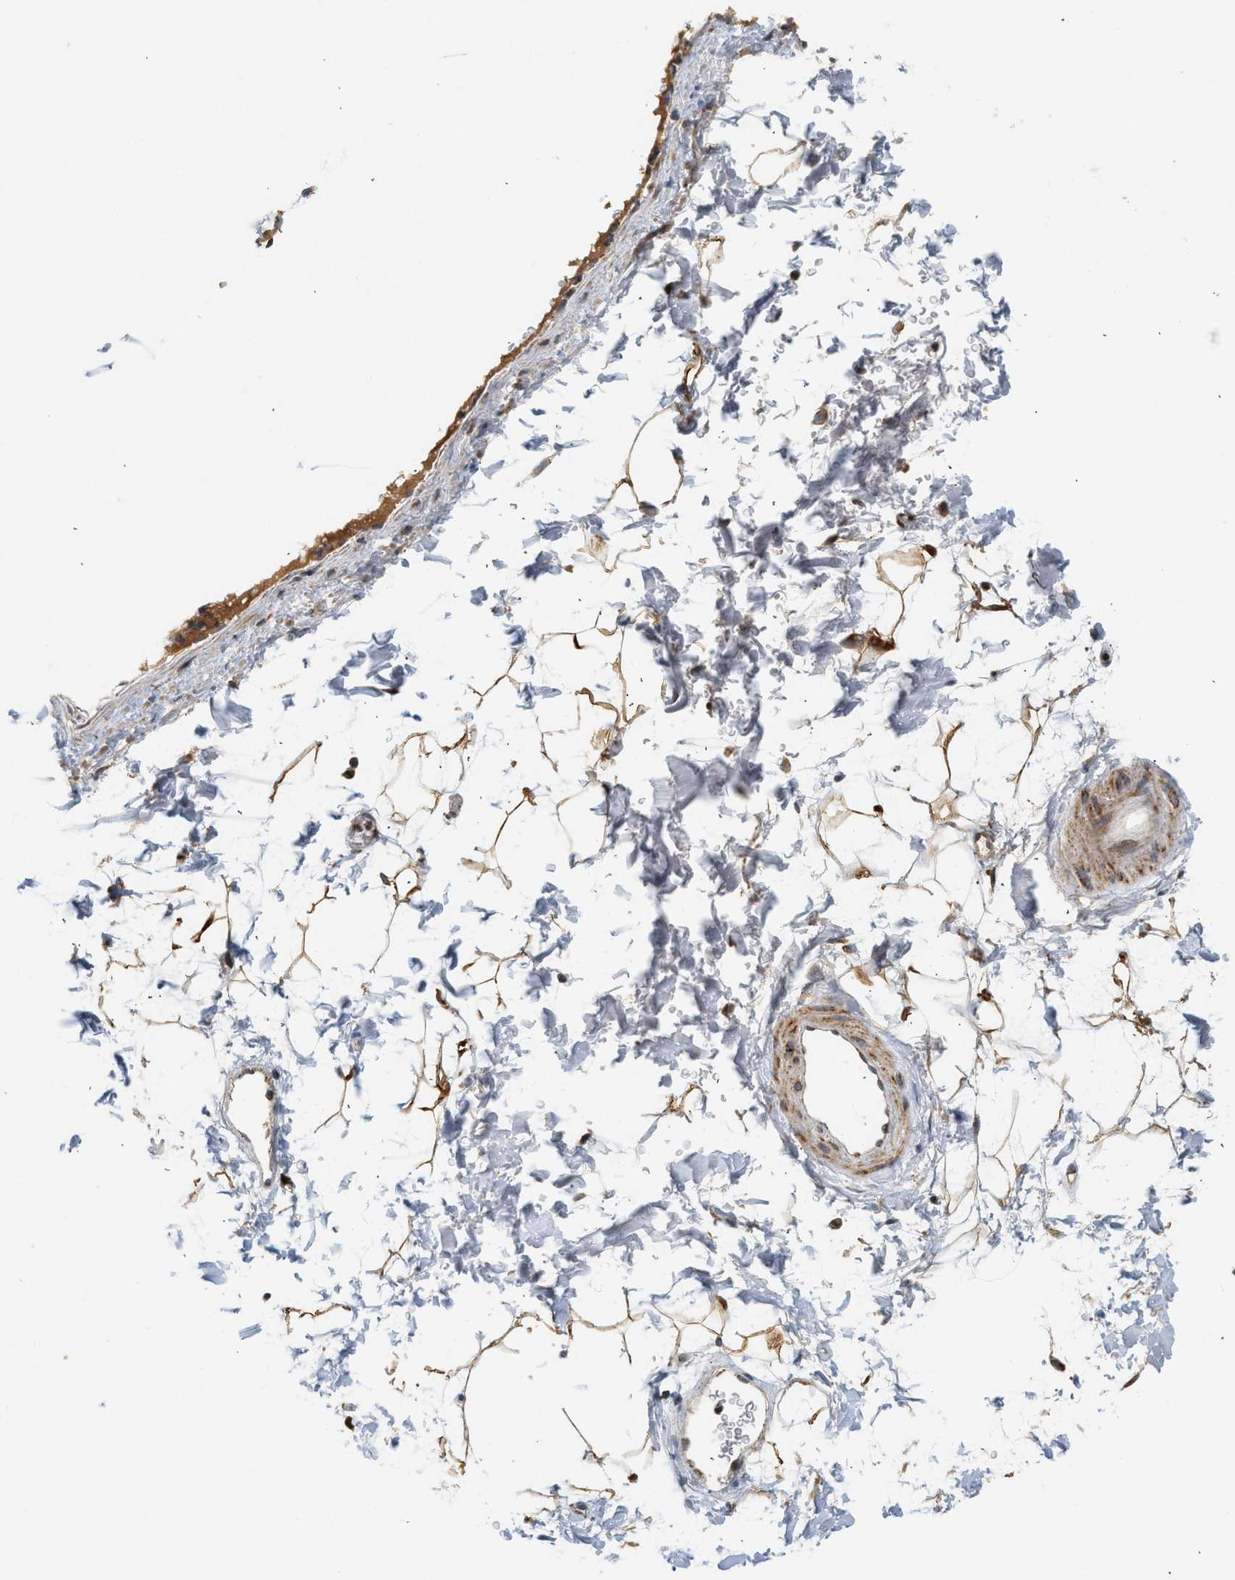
{"staining": {"intensity": "moderate", "quantity": "25%-75%", "location": "cytoplasmic/membranous"}, "tissue": "adipose tissue", "cell_type": "Adipocytes", "image_type": "normal", "snomed": [{"axis": "morphology", "description": "Normal tissue, NOS"}, {"axis": "topography", "description": "Soft tissue"}], "caption": "The micrograph displays staining of unremarkable adipose tissue, revealing moderate cytoplasmic/membranous protein positivity (brown color) within adipocytes. (DAB (3,3'-diaminobenzidine) IHC, brown staining for protein, blue staining for nuclei).", "gene": "MCU", "patient": {"sex": "male", "age": 72}}